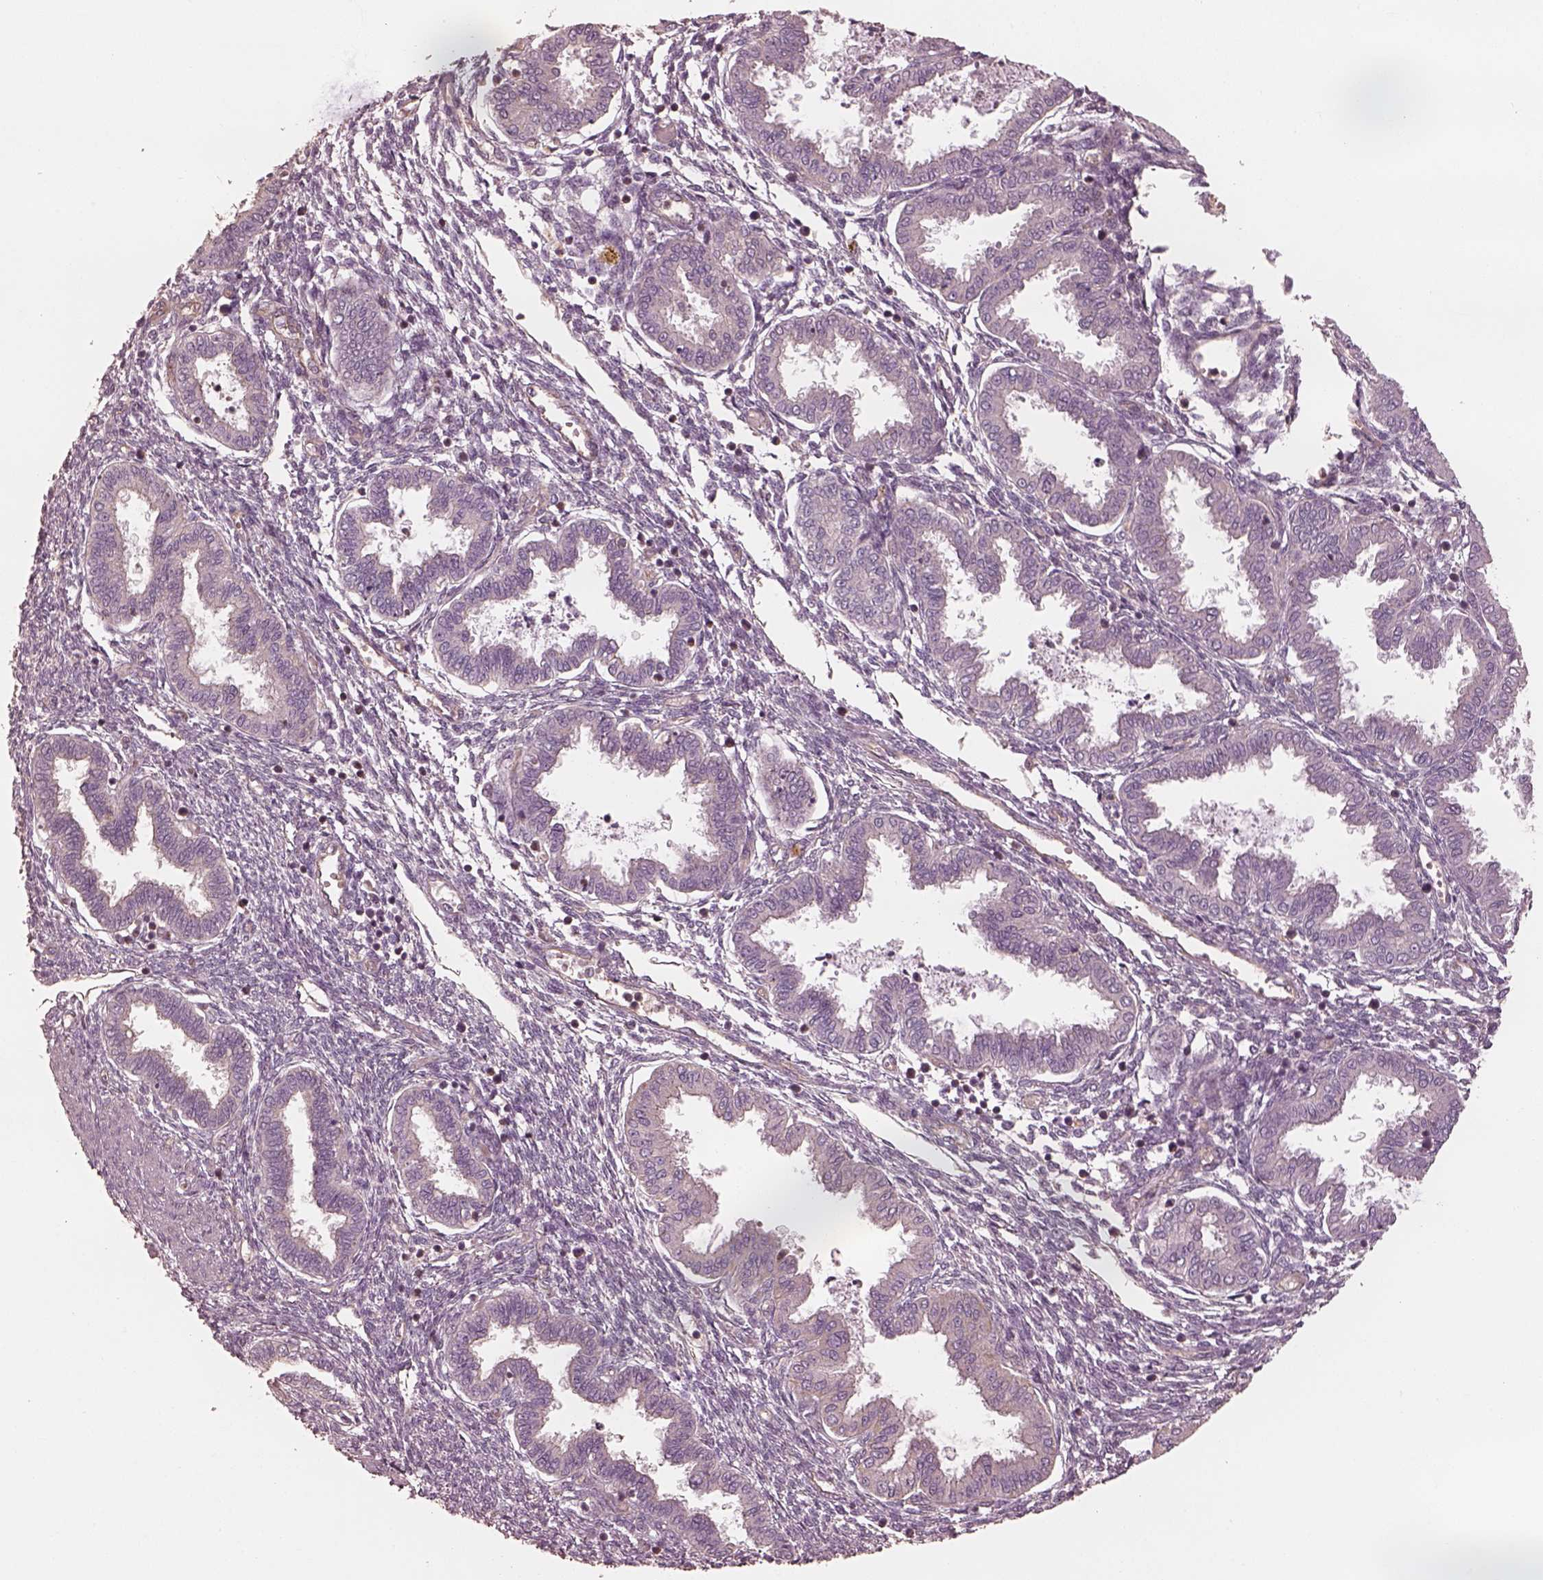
{"staining": {"intensity": "negative", "quantity": "none", "location": "none"}, "tissue": "endometrium", "cell_type": "Cells in endometrial stroma", "image_type": "normal", "snomed": [{"axis": "morphology", "description": "Normal tissue, NOS"}, {"axis": "topography", "description": "Endometrium"}], "caption": "Cells in endometrial stroma are negative for protein expression in unremarkable human endometrium. (Brightfield microscopy of DAB IHC at high magnification).", "gene": "OTOGL", "patient": {"sex": "female", "age": 33}}